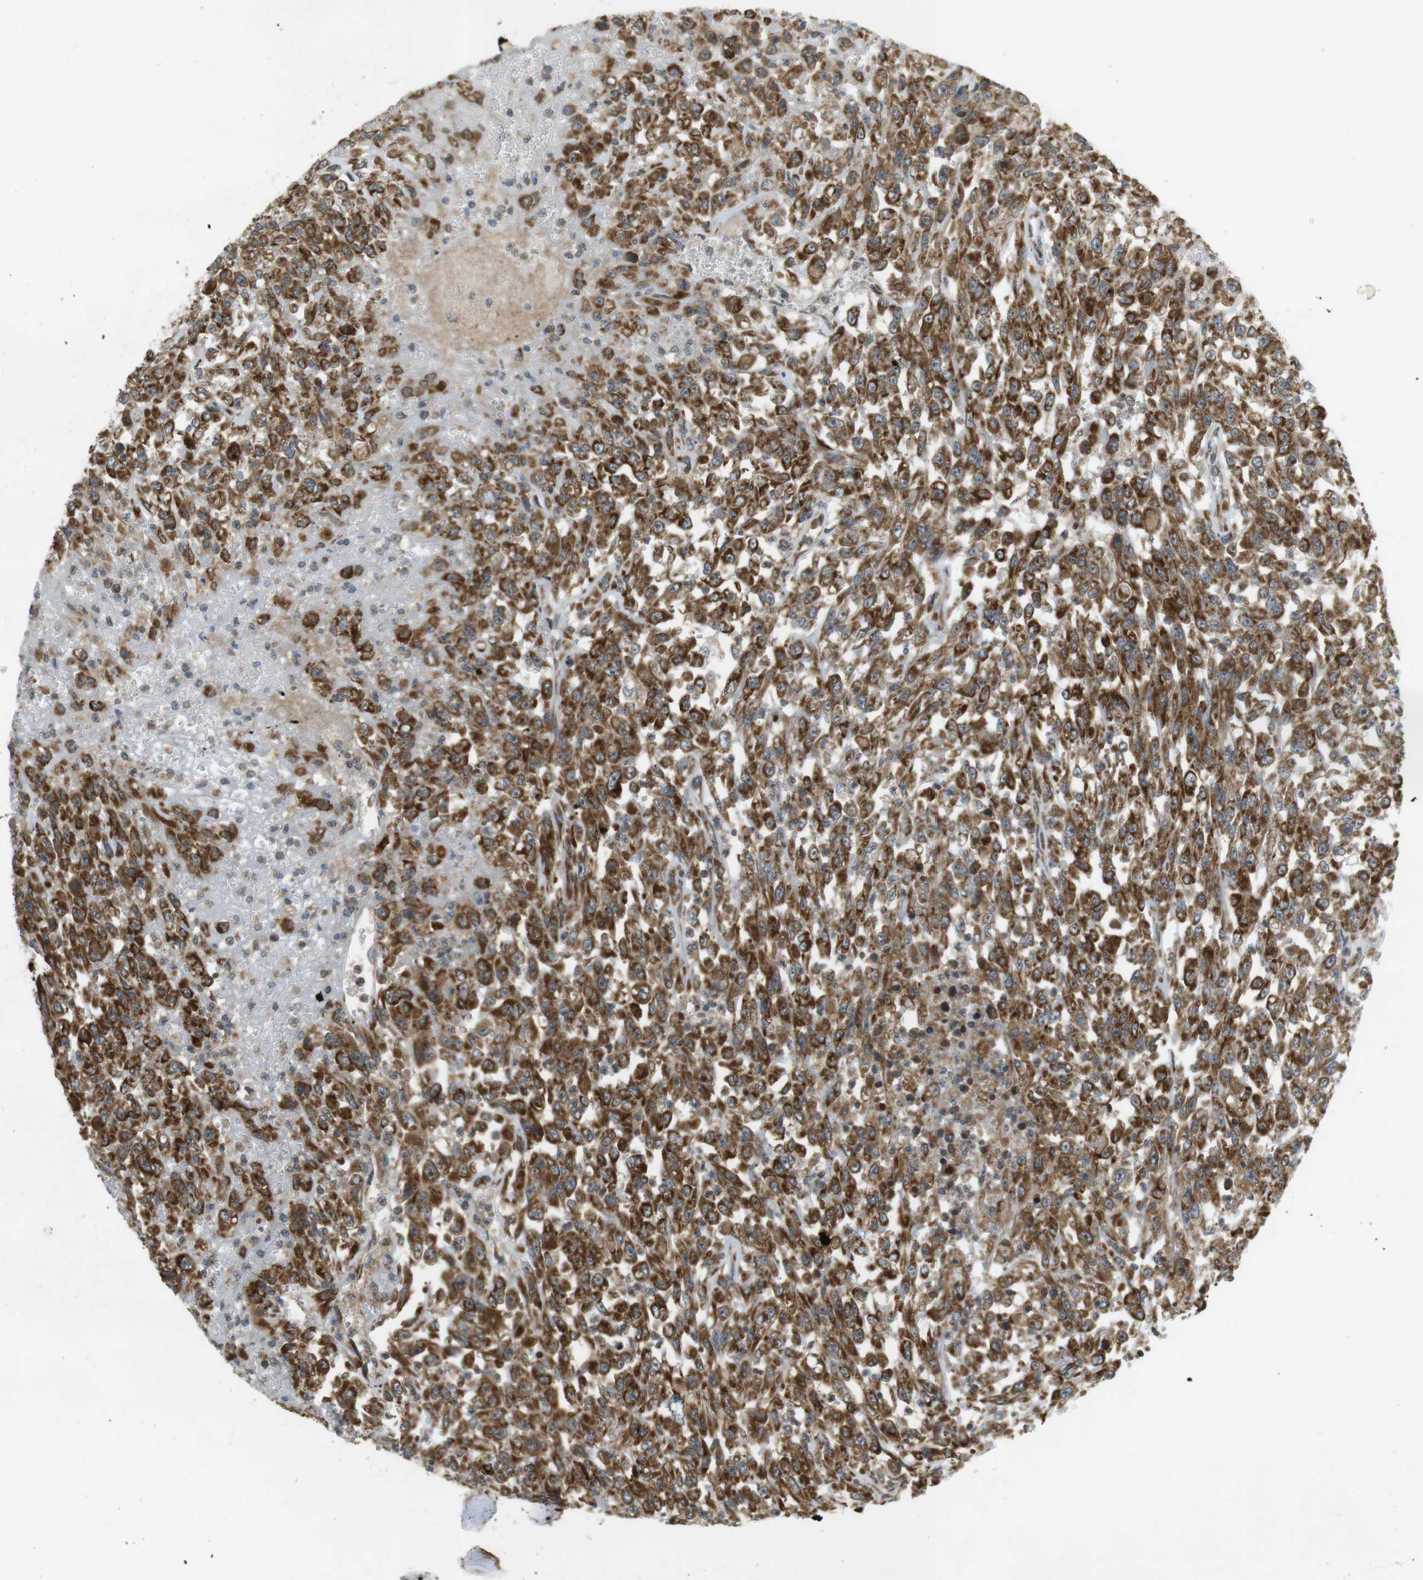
{"staining": {"intensity": "strong", "quantity": ">75%", "location": "cytoplasmic/membranous"}, "tissue": "urothelial cancer", "cell_type": "Tumor cells", "image_type": "cancer", "snomed": [{"axis": "morphology", "description": "Urothelial carcinoma, High grade"}, {"axis": "topography", "description": "Urinary bladder"}], "caption": "This micrograph demonstrates immunohistochemistry (IHC) staining of human high-grade urothelial carcinoma, with high strong cytoplasmic/membranous staining in approximately >75% of tumor cells.", "gene": "SLC41A1", "patient": {"sex": "male", "age": 46}}